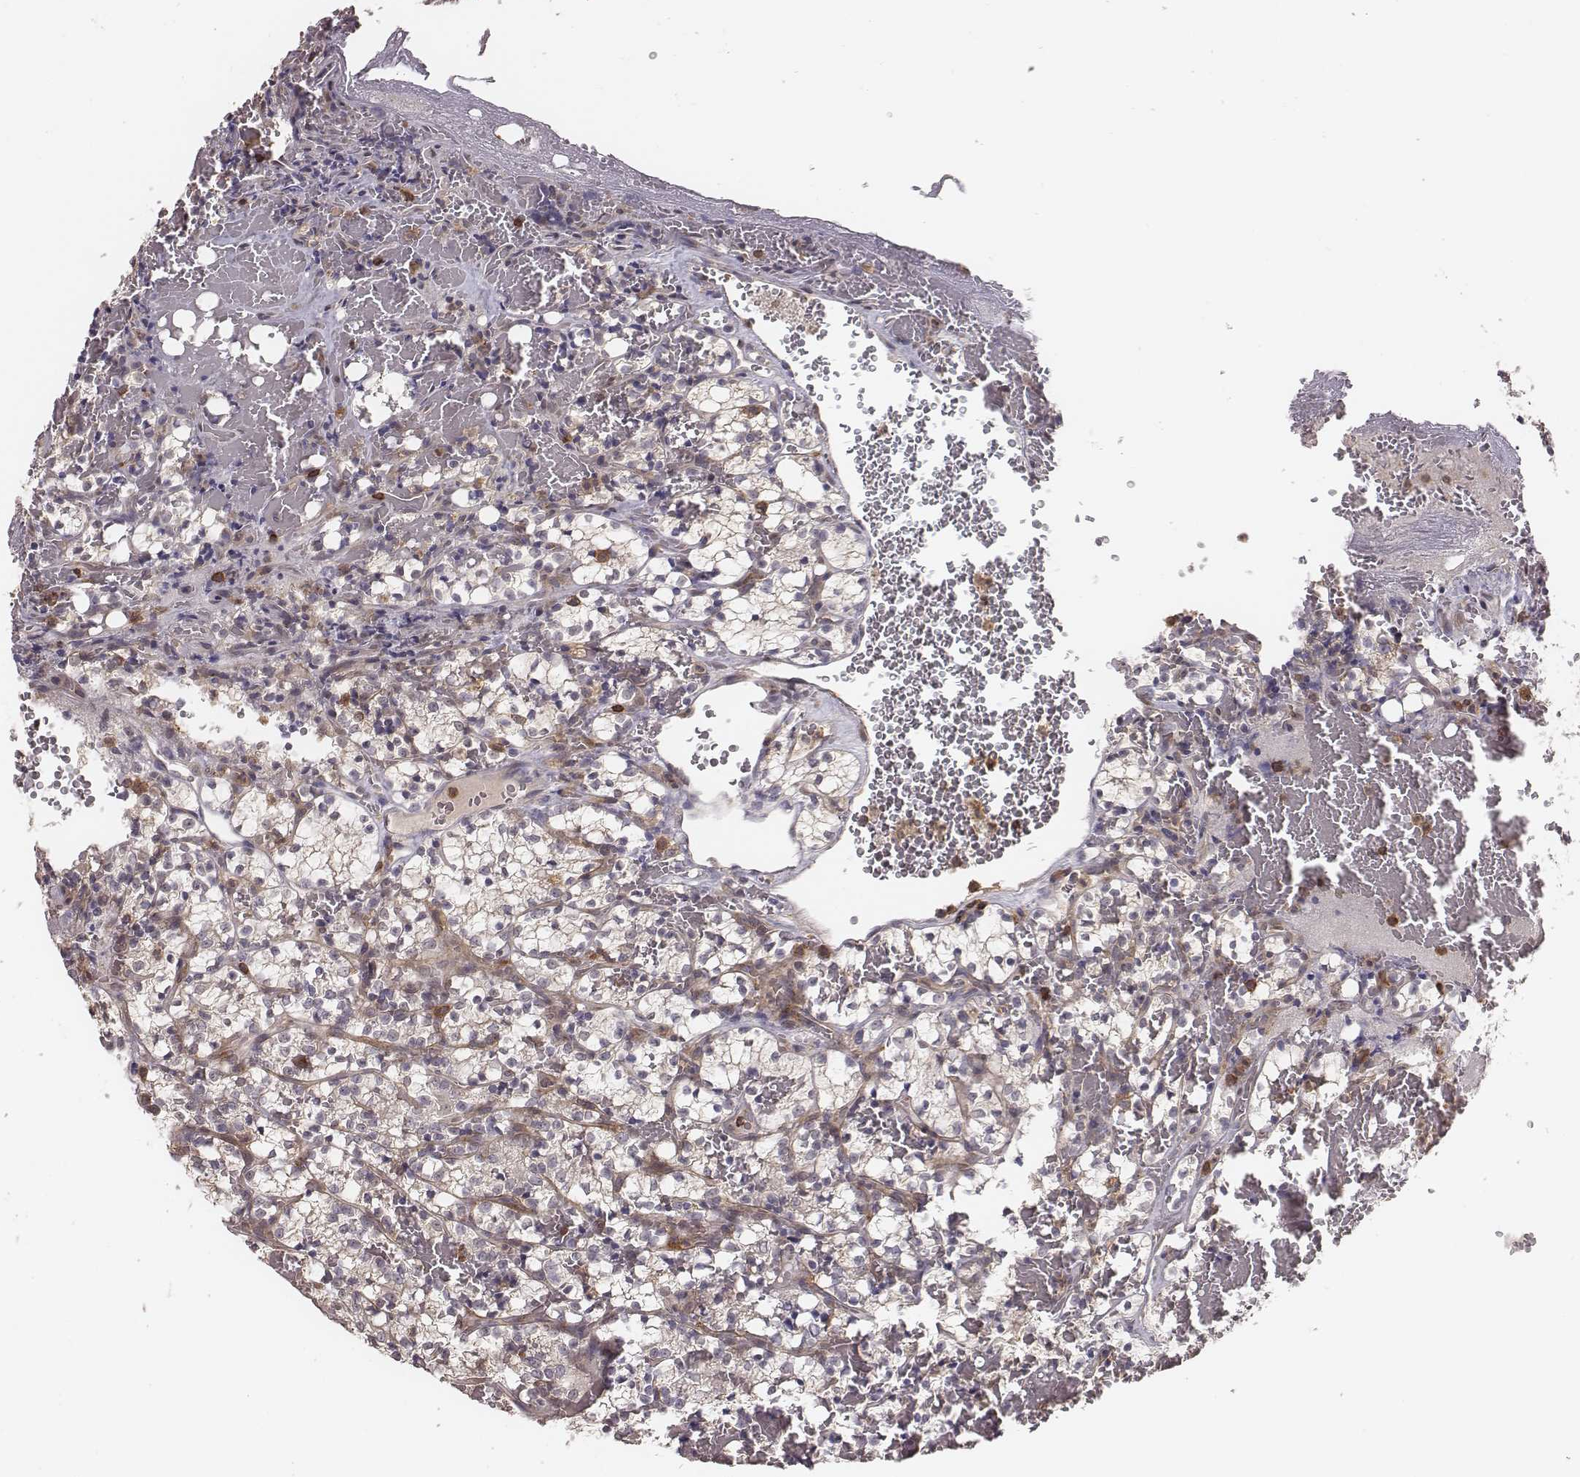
{"staining": {"intensity": "negative", "quantity": "none", "location": "none"}, "tissue": "renal cancer", "cell_type": "Tumor cells", "image_type": "cancer", "snomed": [{"axis": "morphology", "description": "Adenocarcinoma, NOS"}, {"axis": "topography", "description": "Kidney"}], "caption": "The immunohistochemistry image has no significant expression in tumor cells of renal cancer (adenocarcinoma) tissue. (IHC, brightfield microscopy, high magnification).", "gene": "PILRA", "patient": {"sex": "female", "age": 69}}